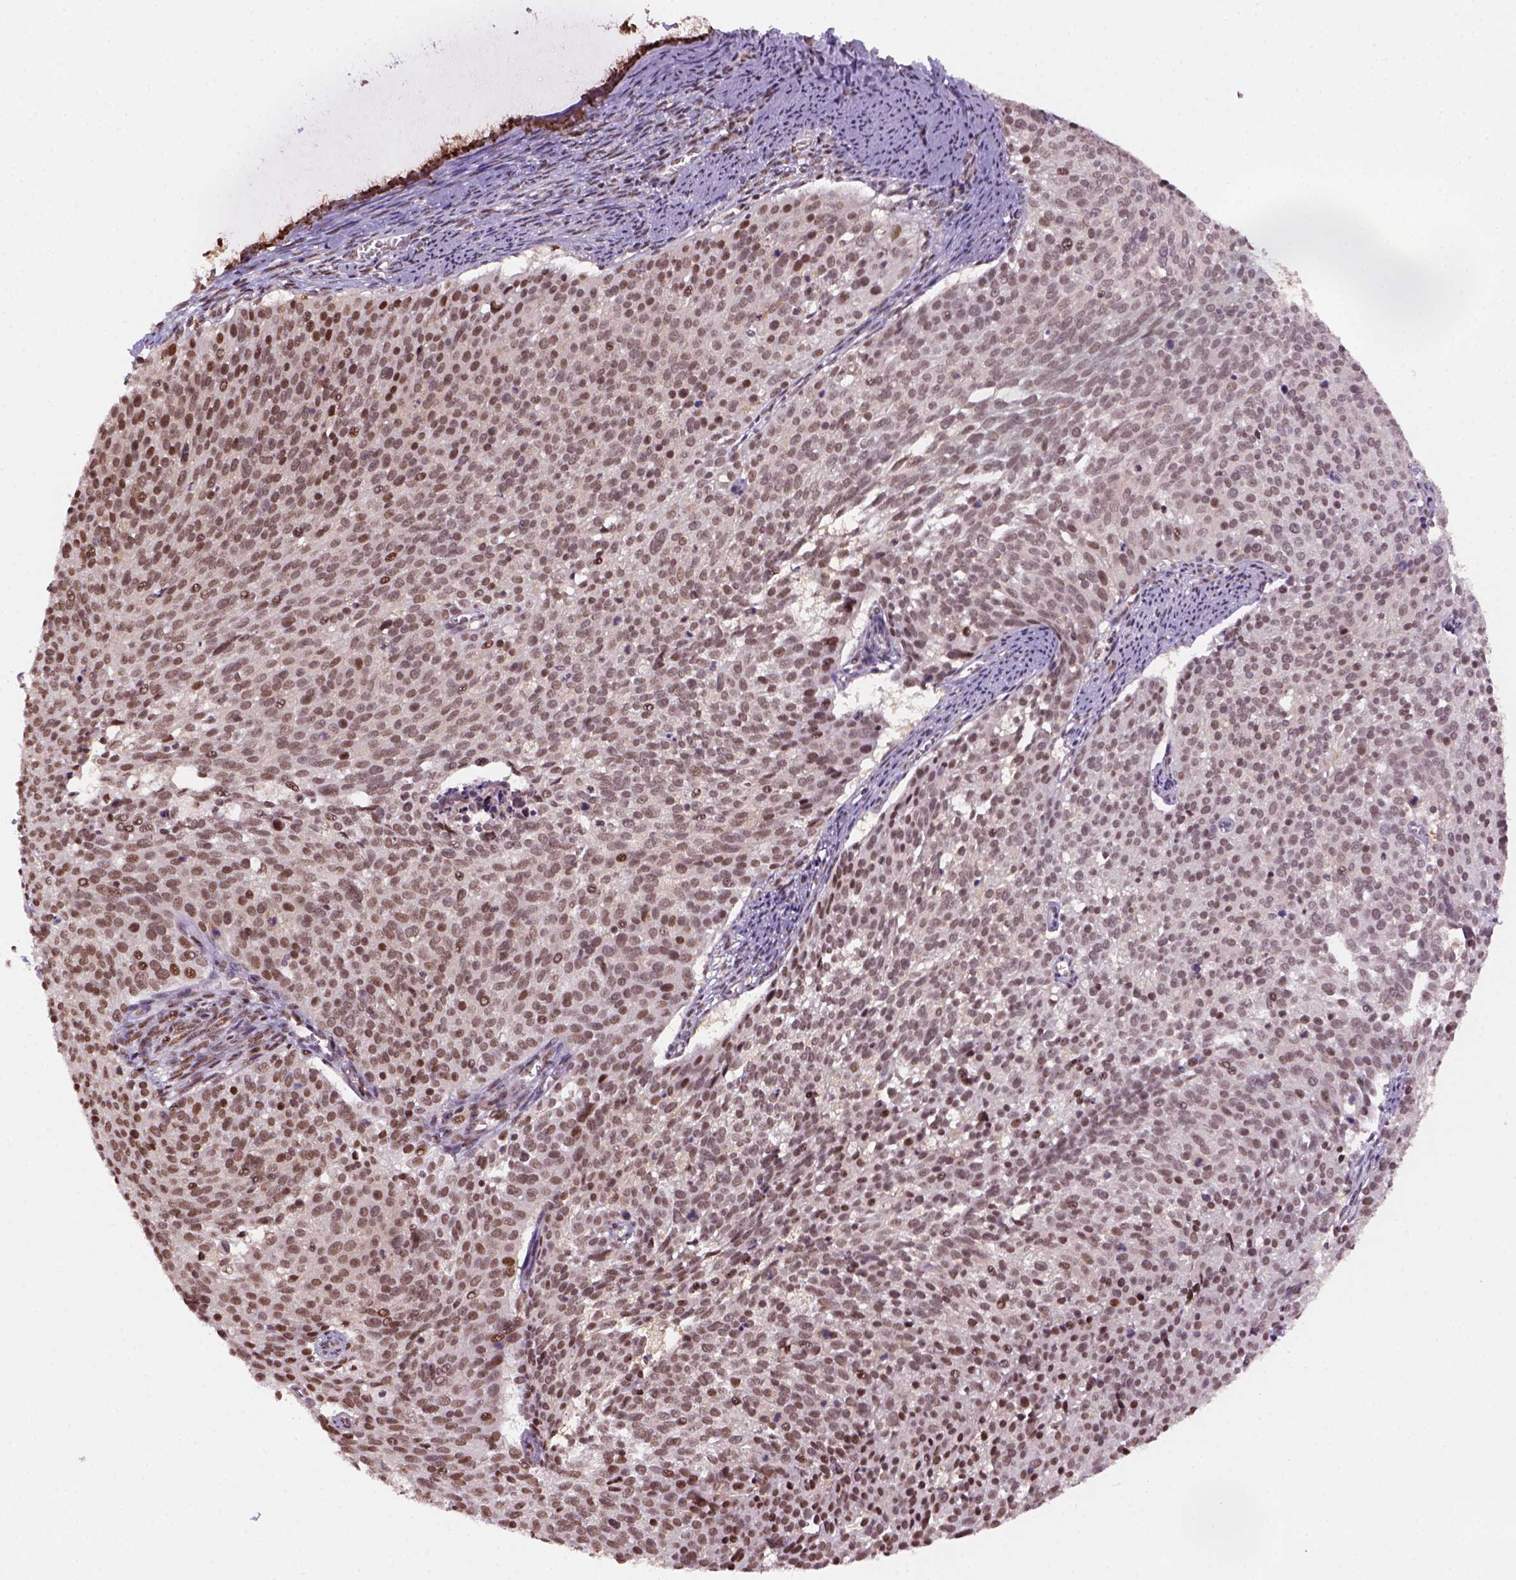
{"staining": {"intensity": "moderate", "quantity": ">75%", "location": "nuclear"}, "tissue": "cervical cancer", "cell_type": "Tumor cells", "image_type": "cancer", "snomed": [{"axis": "morphology", "description": "Squamous cell carcinoma, NOS"}, {"axis": "topography", "description": "Cervix"}], "caption": "Brown immunohistochemical staining in human cervical cancer (squamous cell carcinoma) exhibits moderate nuclear staining in approximately >75% of tumor cells. The staining is performed using DAB (3,3'-diaminobenzidine) brown chromogen to label protein expression. The nuclei are counter-stained blue using hematoxylin.", "gene": "GOT1", "patient": {"sex": "female", "age": 39}}